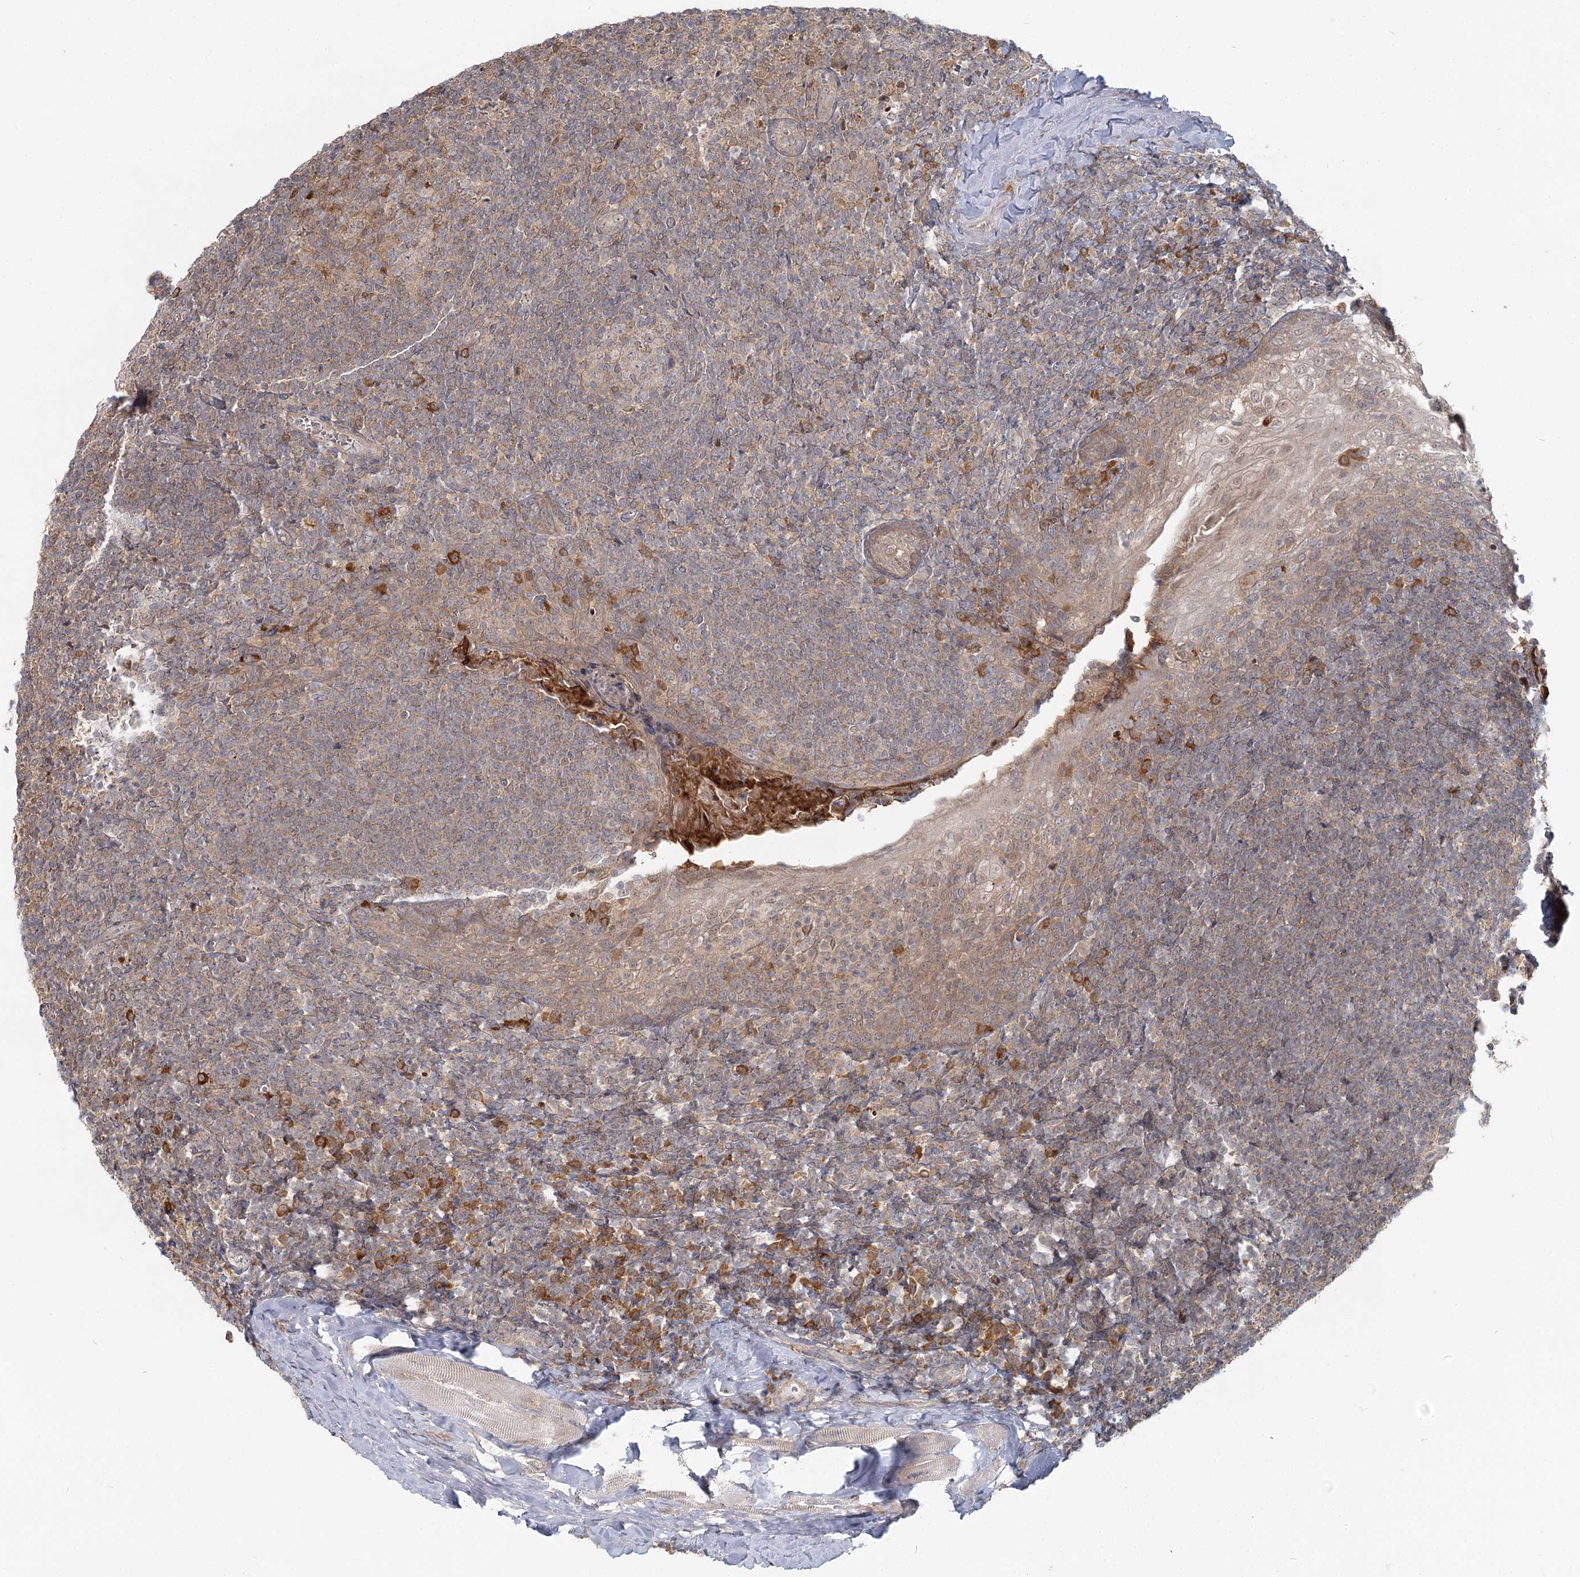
{"staining": {"intensity": "moderate", "quantity": "<25%", "location": "cytoplasmic/membranous"}, "tissue": "tonsil", "cell_type": "Germinal center cells", "image_type": "normal", "snomed": [{"axis": "morphology", "description": "Normal tissue, NOS"}, {"axis": "topography", "description": "Tonsil"}], "caption": "Brown immunohistochemical staining in benign human tonsil reveals moderate cytoplasmic/membranous expression in about <25% of germinal center cells.", "gene": "THNSL1", "patient": {"sex": "male", "age": 37}}